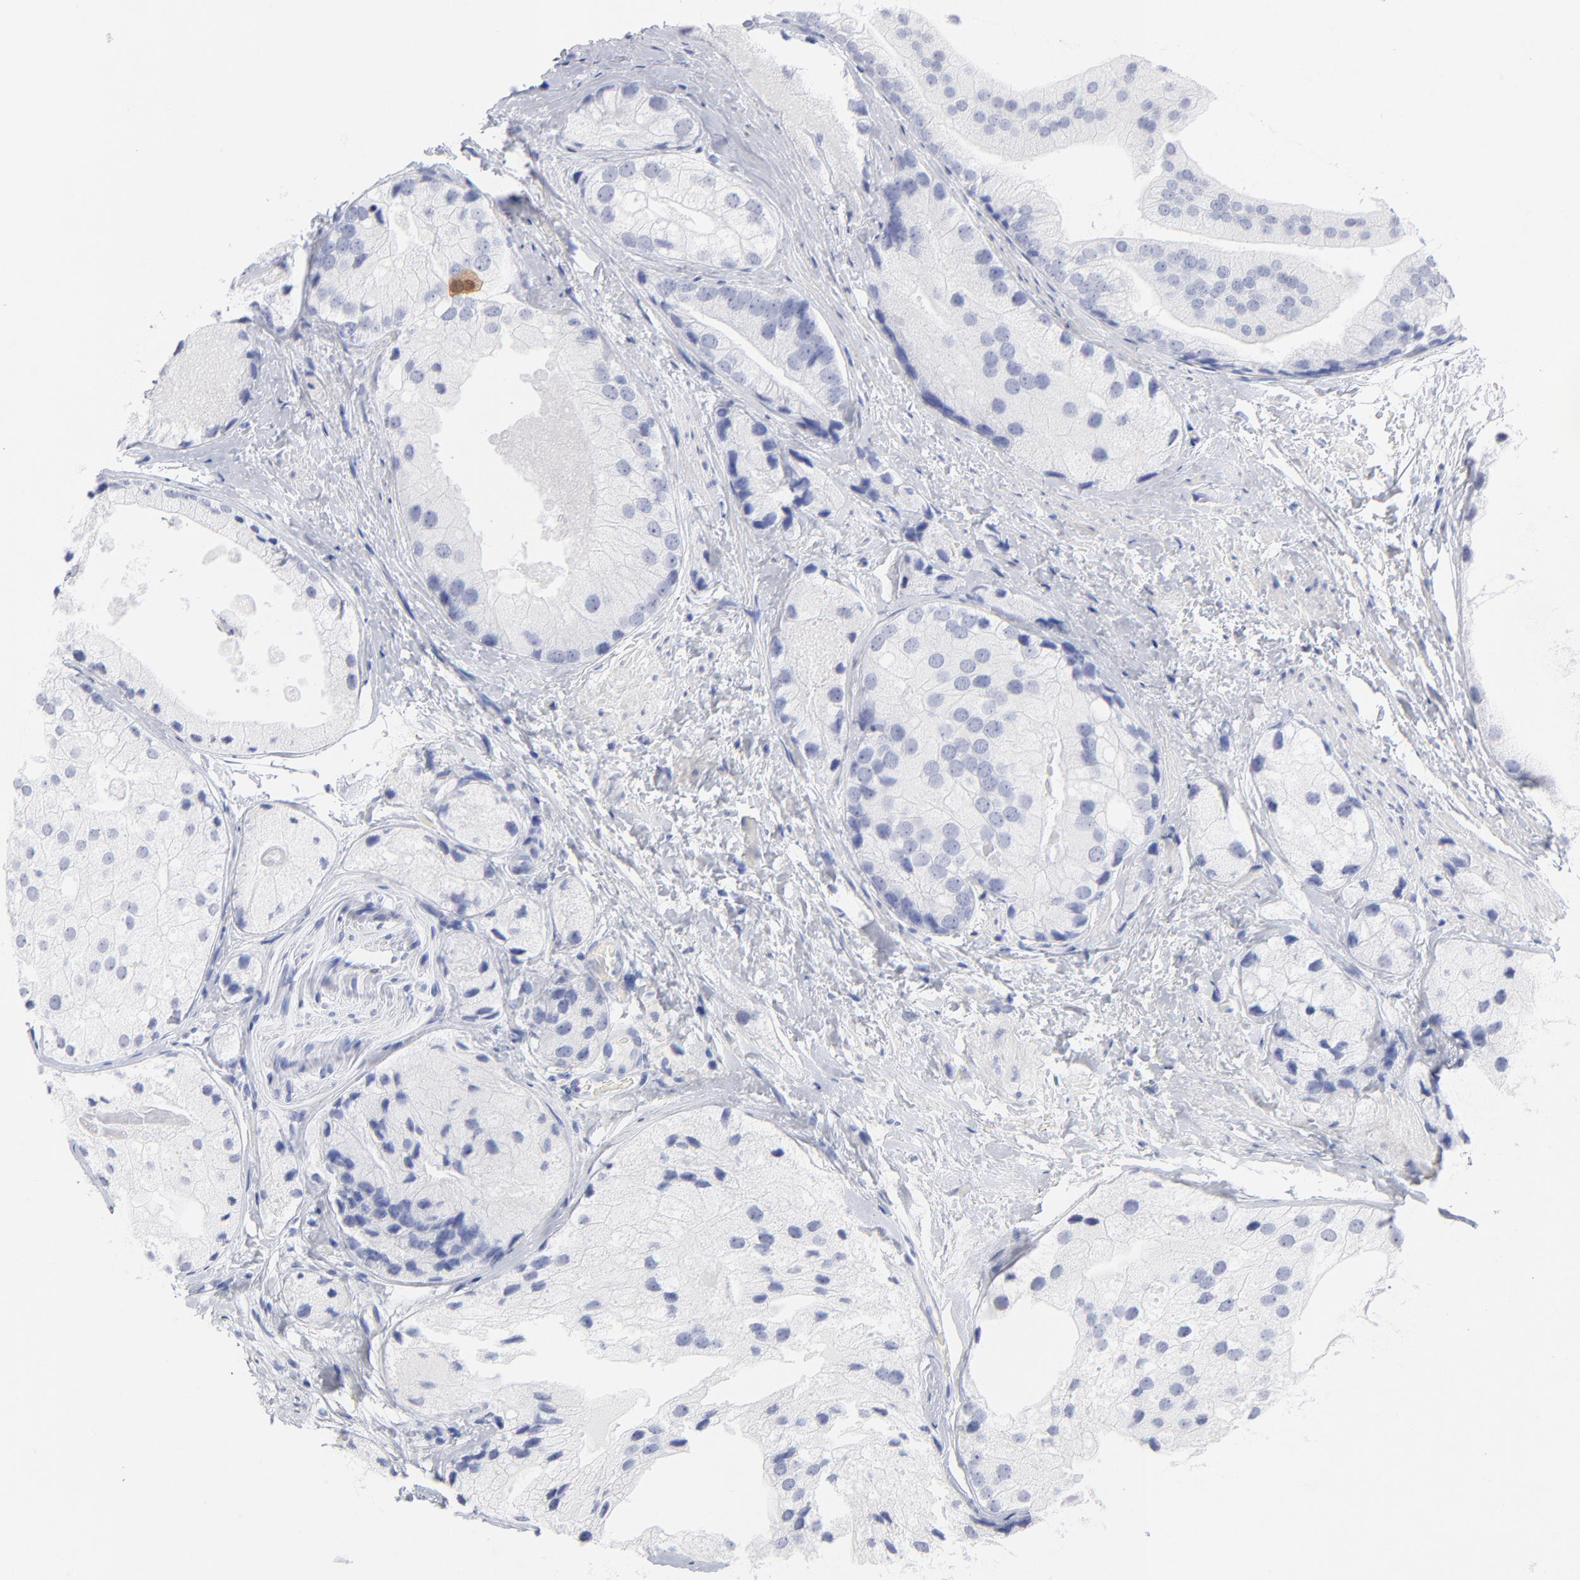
{"staining": {"intensity": "negative", "quantity": "none", "location": "none"}, "tissue": "prostate cancer", "cell_type": "Tumor cells", "image_type": "cancer", "snomed": [{"axis": "morphology", "description": "Adenocarcinoma, Low grade"}, {"axis": "topography", "description": "Prostate"}], "caption": "This histopathology image is of prostate cancer stained with immunohistochemistry to label a protein in brown with the nuclei are counter-stained blue. There is no expression in tumor cells. Brightfield microscopy of immunohistochemistry (IHC) stained with DAB (3,3'-diaminobenzidine) (brown) and hematoxylin (blue), captured at high magnification.", "gene": "ARG1", "patient": {"sex": "male", "age": 69}}